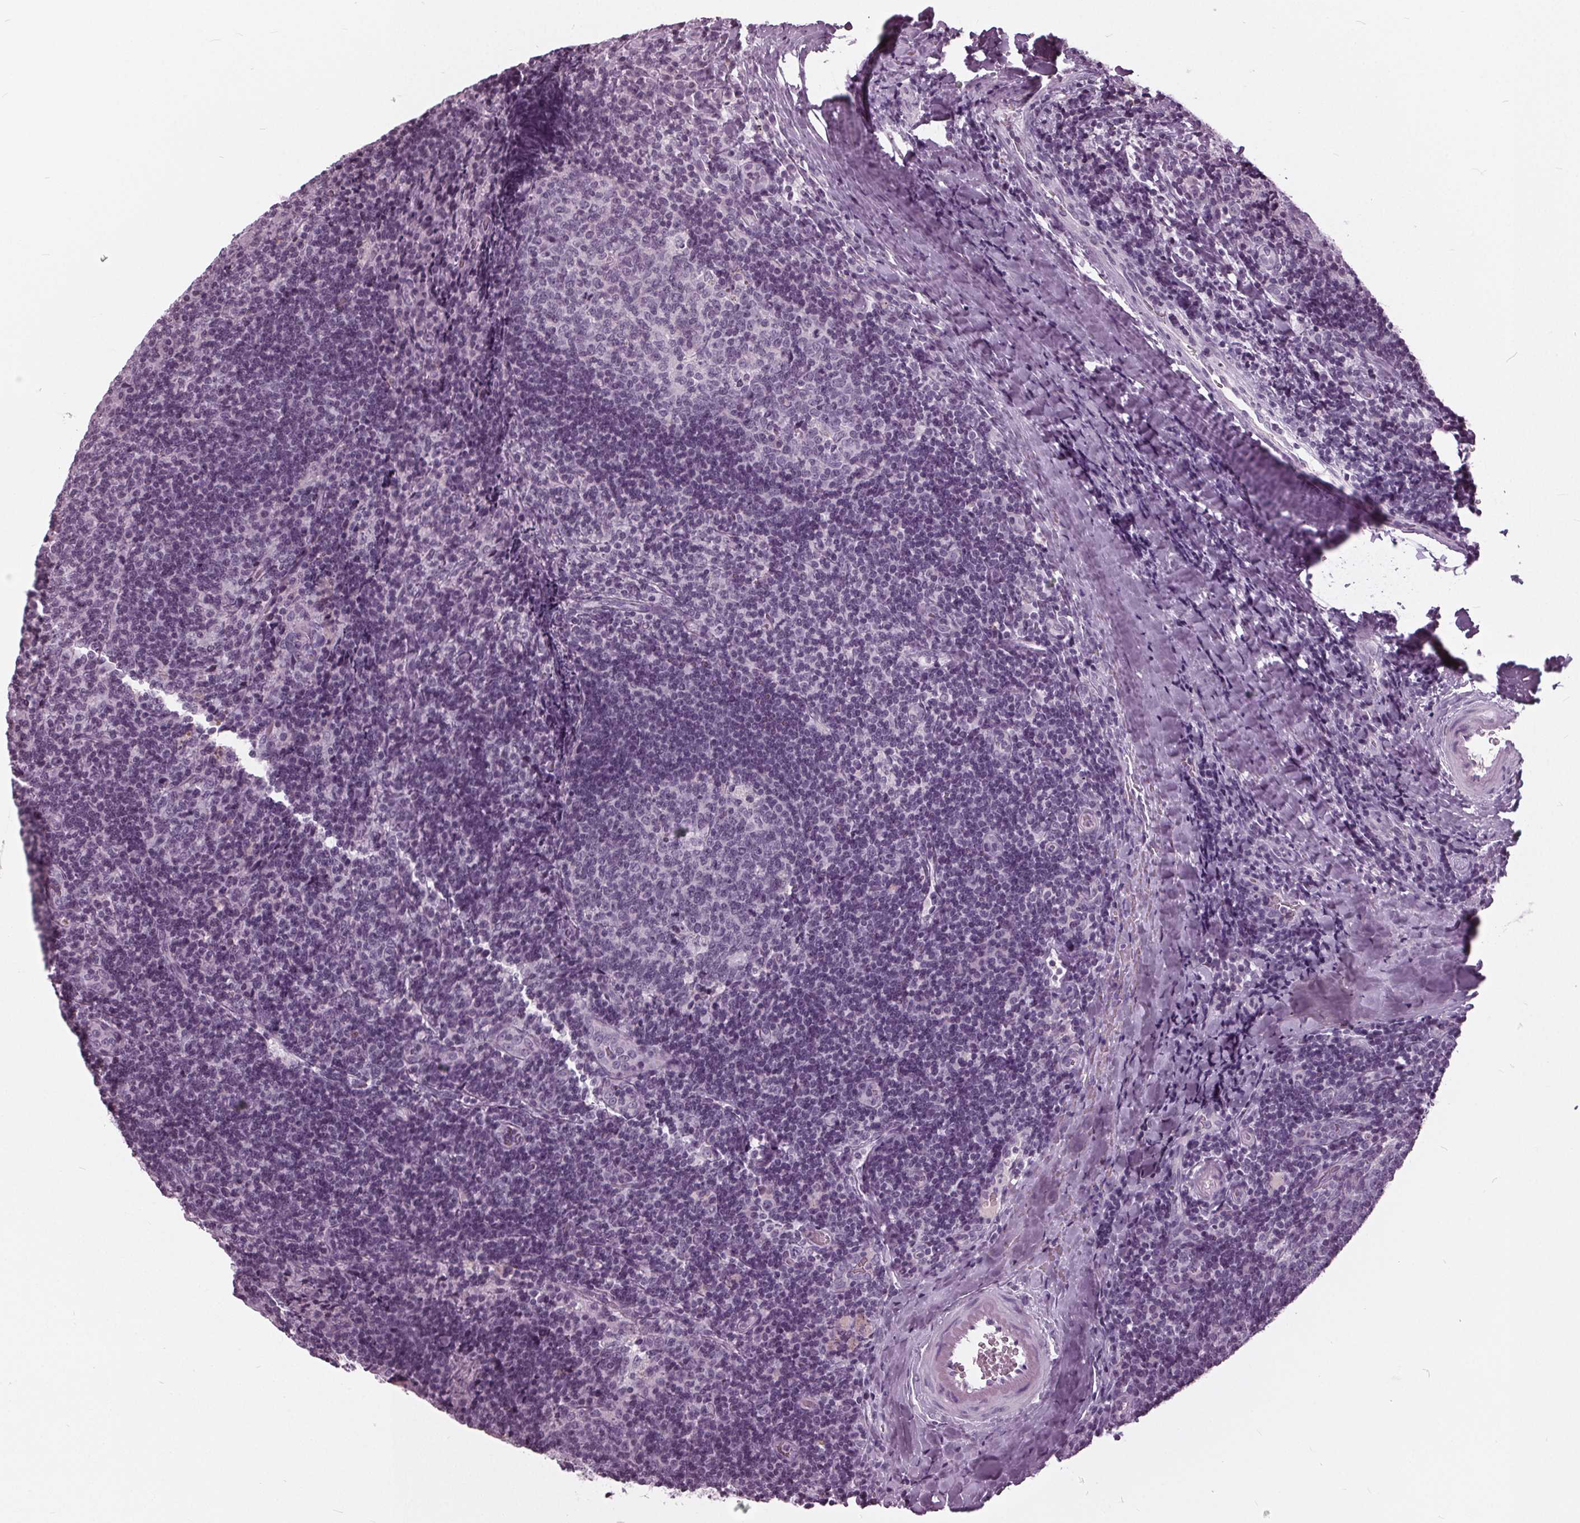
{"staining": {"intensity": "negative", "quantity": "none", "location": "none"}, "tissue": "tonsil", "cell_type": "Germinal center cells", "image_type": "normal", "snomed": [{"axis": "morphology", "description": "Normal tissue, NOS"}, {"axis": "topography", "description": "Tonsil"}], "caption": "Germinal center cells are negative for brown protein staining in normal tonsil. The staining was performed using DAB (3,3'-diaminobenzidine) to visualize the protein expression in brown, while the nuclei were stained in blue with hematoxylin (Magnification: 20x).", "gene": "SLC9A4", "patient": {"sex": "male", "age": 17}}